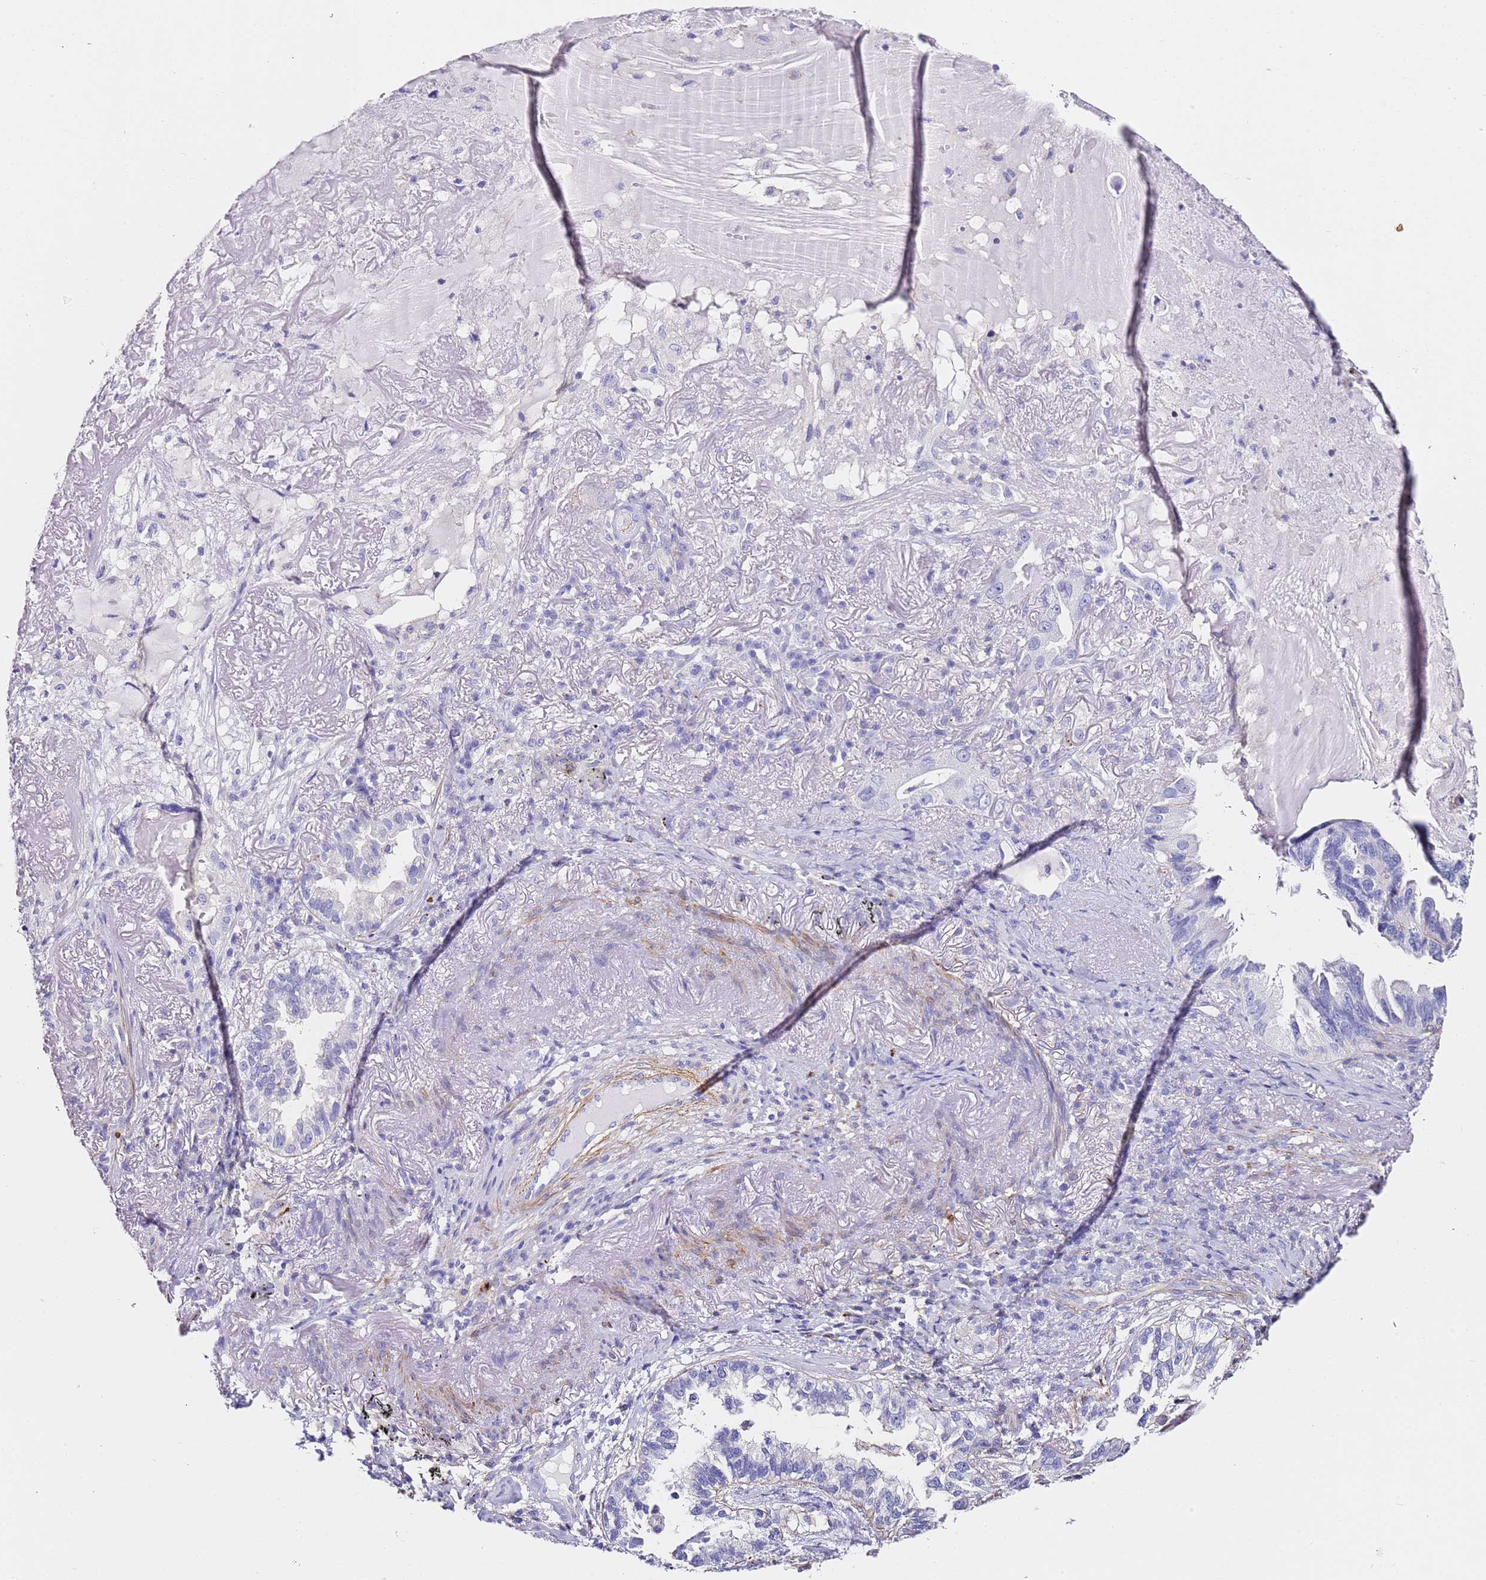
{"staining": {"intensity": "negative", "quantity": "none", "location": "none"}, "tissue": "lung cancer", "cell_type": "Tumor cells", "image_type": "cancer", "snomed": [{"axis": "morphology", "description": "Adenocarcinoma, NOS"}, {"axis": "topography", "description": "Lung"}], "caption": "Lung cancer (adenocarcinoma) was stained to show a protein in brown. There is no significant staining in tumor cells. Nuclei are stained in blue.", "gene": "ZNF671", "patient": {"sex": "female", "age": 69}}